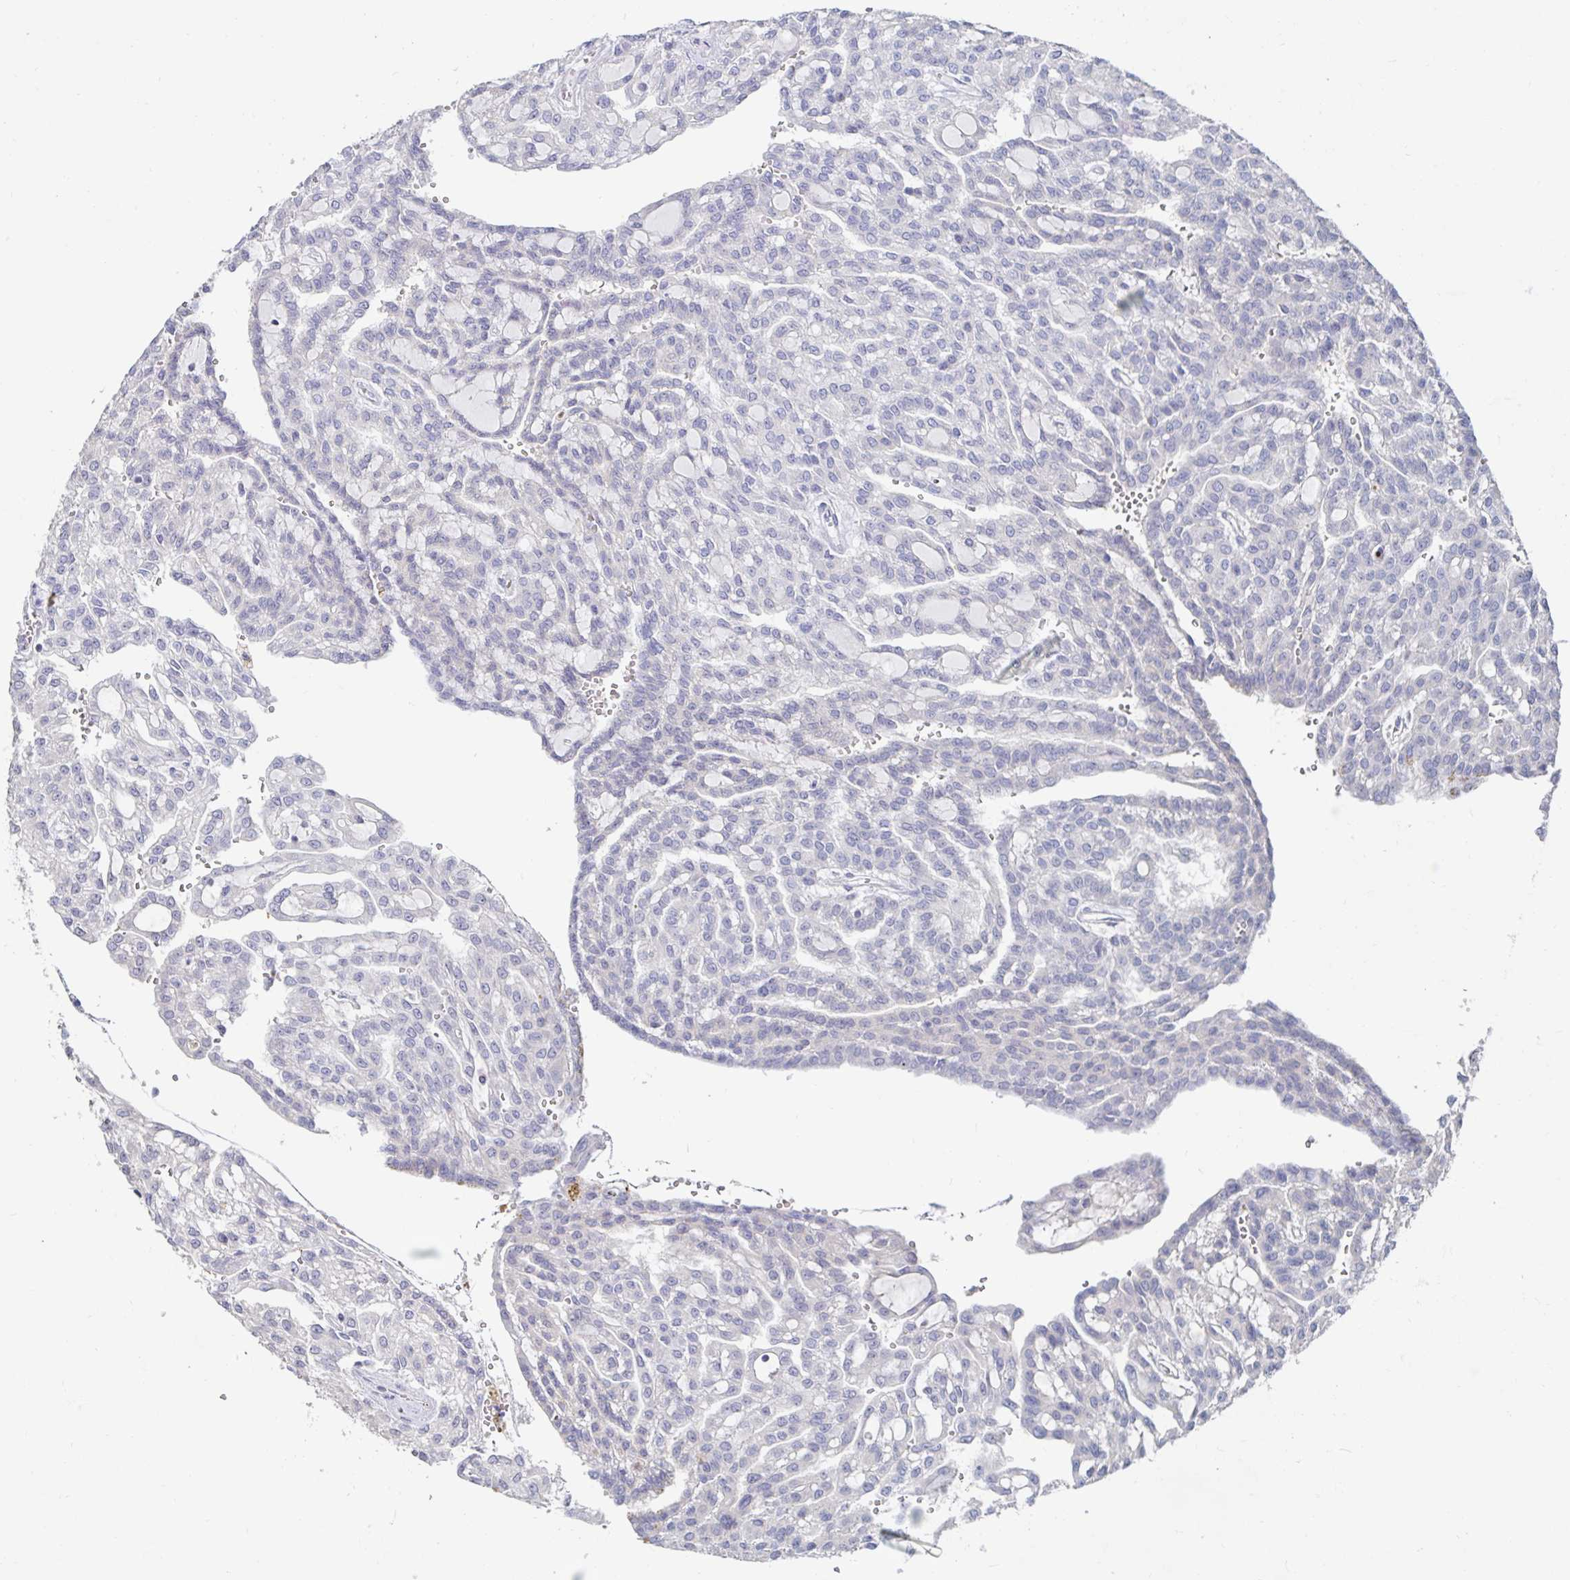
{"staining": {"intensity": "negative", "quantity": "none", "location": "none"}, "tissue": "renal cancer", "cell_type": "Tumor cells", "image_type": "cancer", "snomed": [{"axis": "morphology", "description": "Adenocarcinoma, NOS"}, {"axis": "topography", "description": "Kidney"}], "caption": "An image of adenocarcinoma (renal) stained for a protein shows no brown staining in tumor cells.", "gene": "SPPL3", "patient": {"sex": "male", "age": 63}}